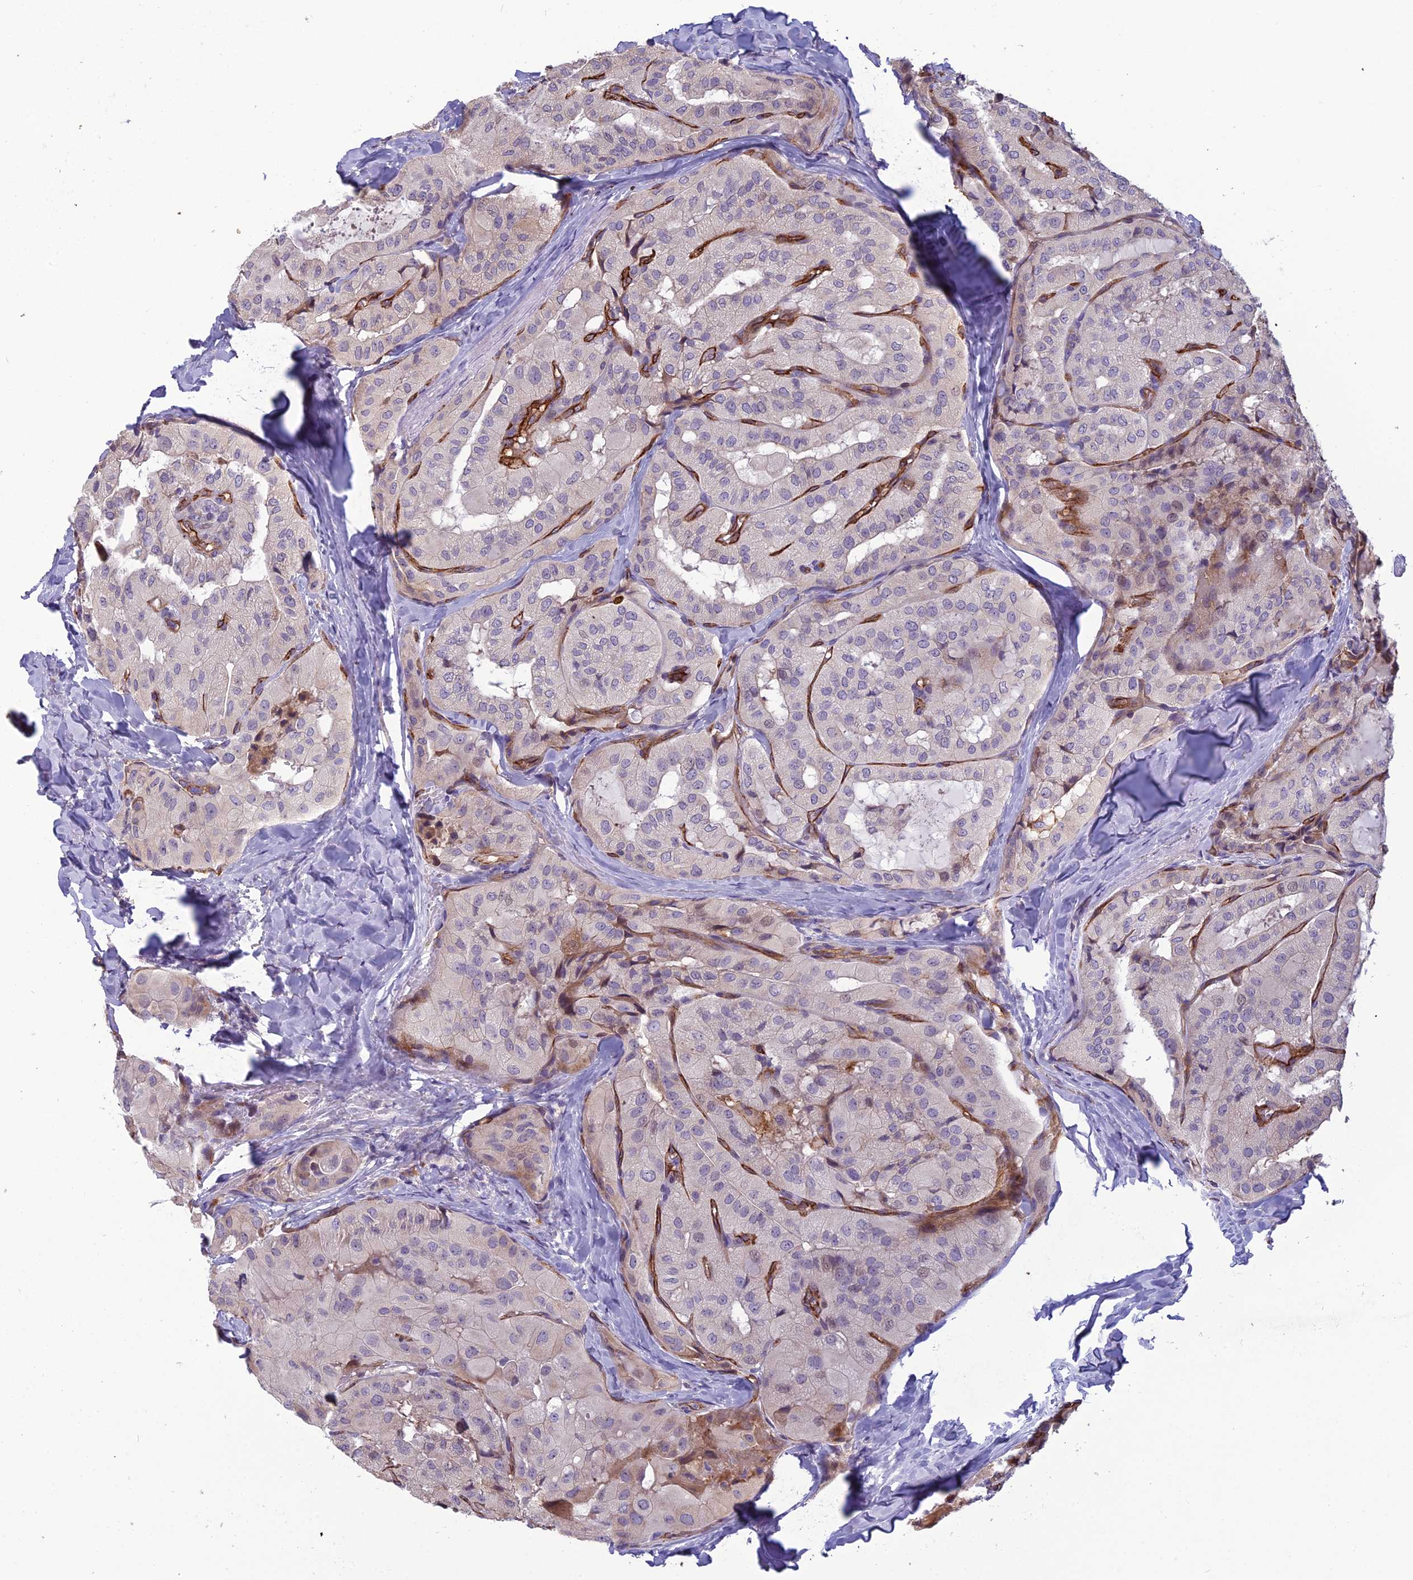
{"staining": {"intensity": "negative", "quantity": "none", "location": "none"}, "tissue": "thyroid cancer", "cell_type": "Tumor cells", "image_type": "cancer", "snomed": [{"axis": "morphology", "description": "Normal tissue, NOS"}, {"axis": "morphology", "description": "Papillary adenocarcinoma, NOS"}, {"axis": "topography", "description": "Thyroid gland"}], "caption": "Tumor cells are negative for brown protein staining in thyroid cancer.", "gene": "TSPAN15", "patient": {"sex": "female", "age": 59}}